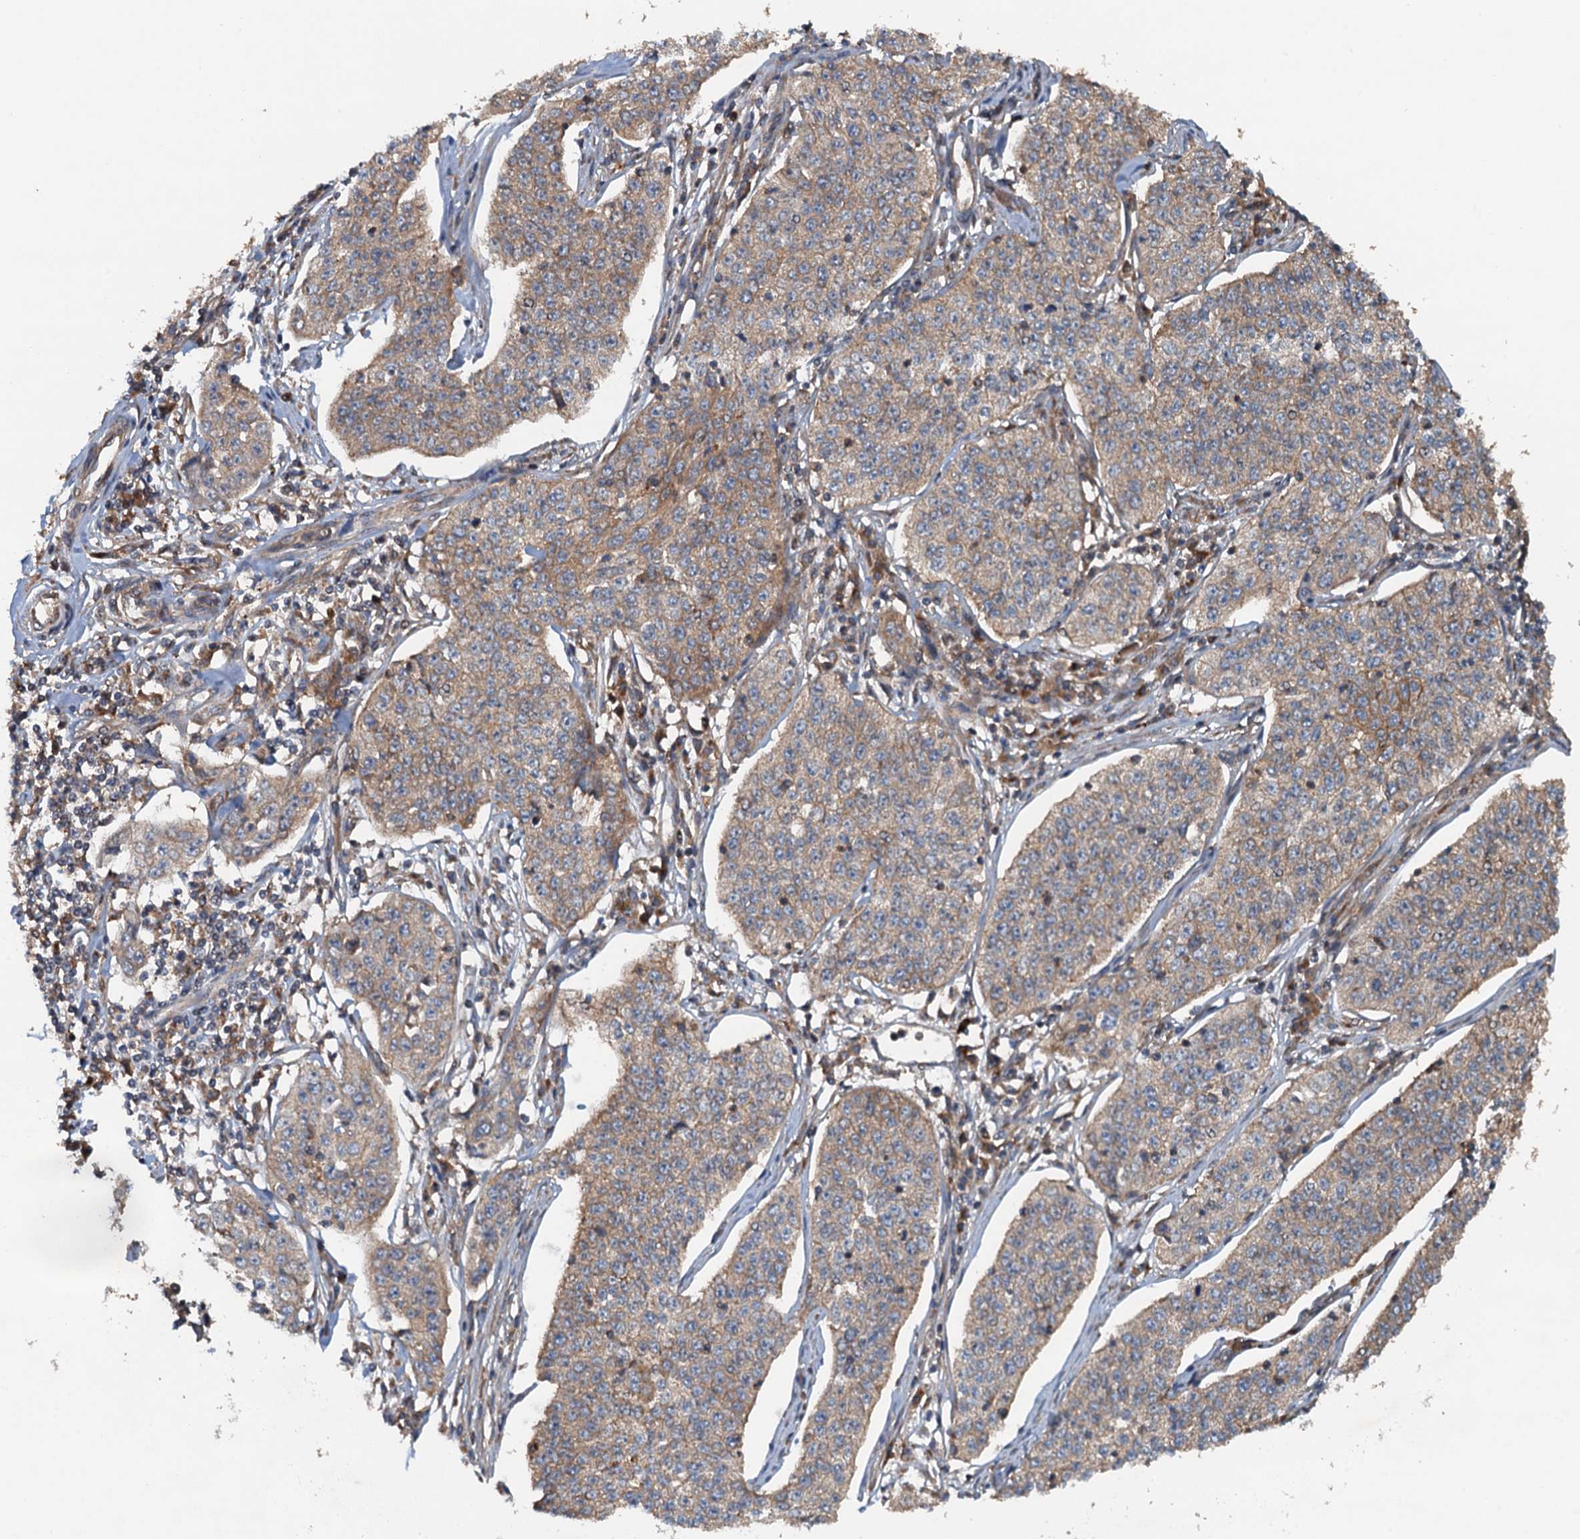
{"staining": {"intensity": "moderate", "quantity": ">75%", "location": "cytoplasmic/membranous"}, "tissue": "cervical cancer", "cell_type": "Tumor cells", "image_type": "cancer", "snomed": [{"axis": "morphology", "description": "Squamous cell carcinoma, NOS"}, {"axis": "topography", "description": "Cervix"}], "caption": "Cervical cancer (squamous cell carcinoma) stained with a protein marker reveals moderate staining in tumor cells.", "gene": "COG3", "patient": {"sex": "female", "age": 35}}